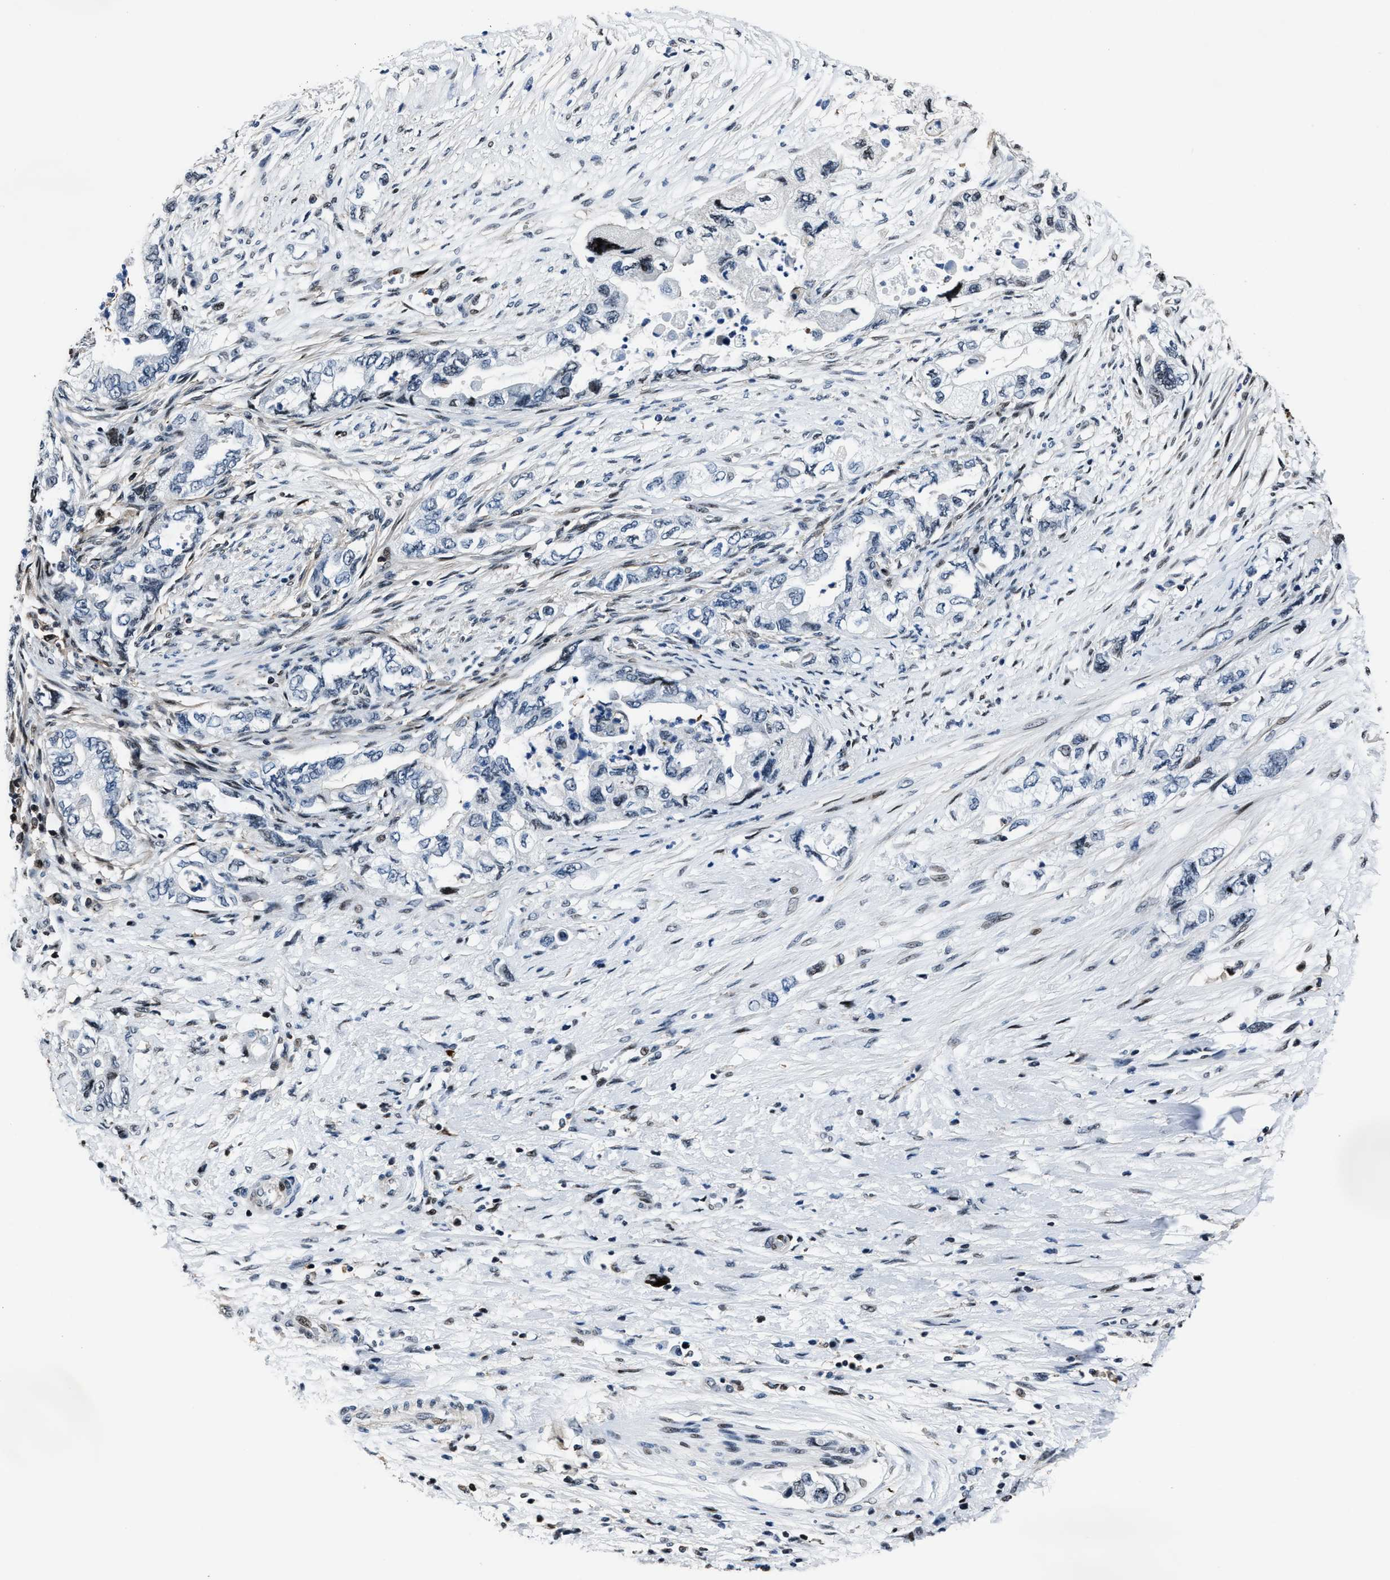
{"staining": {"intensity": "negative", "quantity": "none", "location": "none"}, "tissue": "pancreatic cancer", "cell_type": "Tumor cells", "image_type": "cancer", "snomed": [{"axis": "morphology", "description": "Adenocarcinoma, NOS"}, {"axis": "topography", "description": "Pancreas"}], "caption": "Photomicrograph shows no protein staining in tumor cells of pancreatic cancer (adenocarcinoma) tissue.", "gene": "PPIE", "patient": {"sex": "female", "age": 73}}